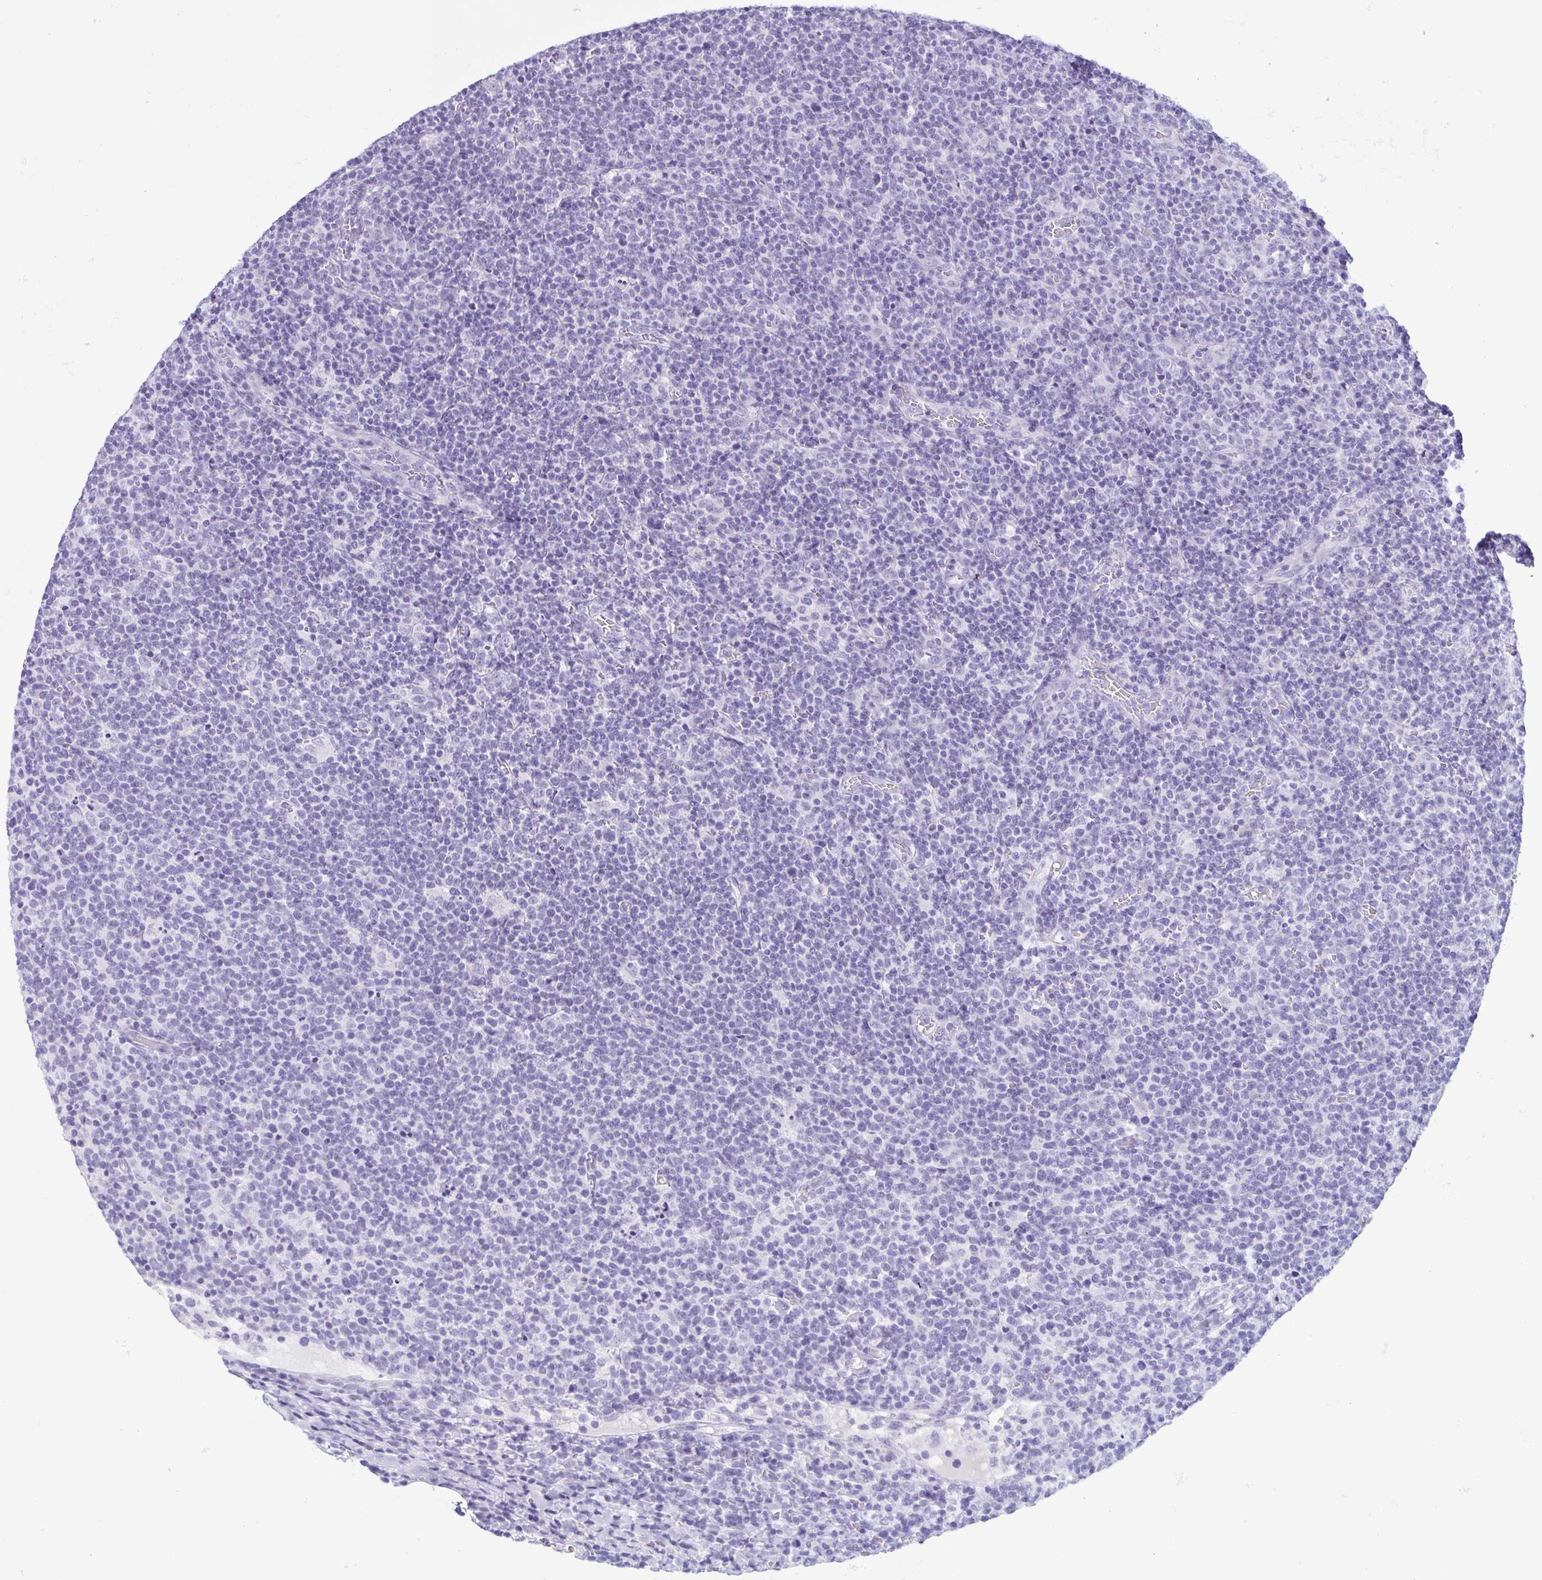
{"staining": {"intensity": "negative", "quantity": "none", "location": "none"}, "tissue": "lymphoma", "cell_type": "Tumor cells", "image_type": "cancer", "snomed": [{"axis": "morphology", "description": "Malignant lymphoma, non-Hodgkin's type, High grade"}, {"axis": "topography", "description": "Lymph node"}], "caption": "High power microscopy histopathology image of an immunohistochemistry image of lymphoma, revealing no significant positivity in tumor cells.", "gene": "LTF", "patient": {"sex": "male", "age": 61}}